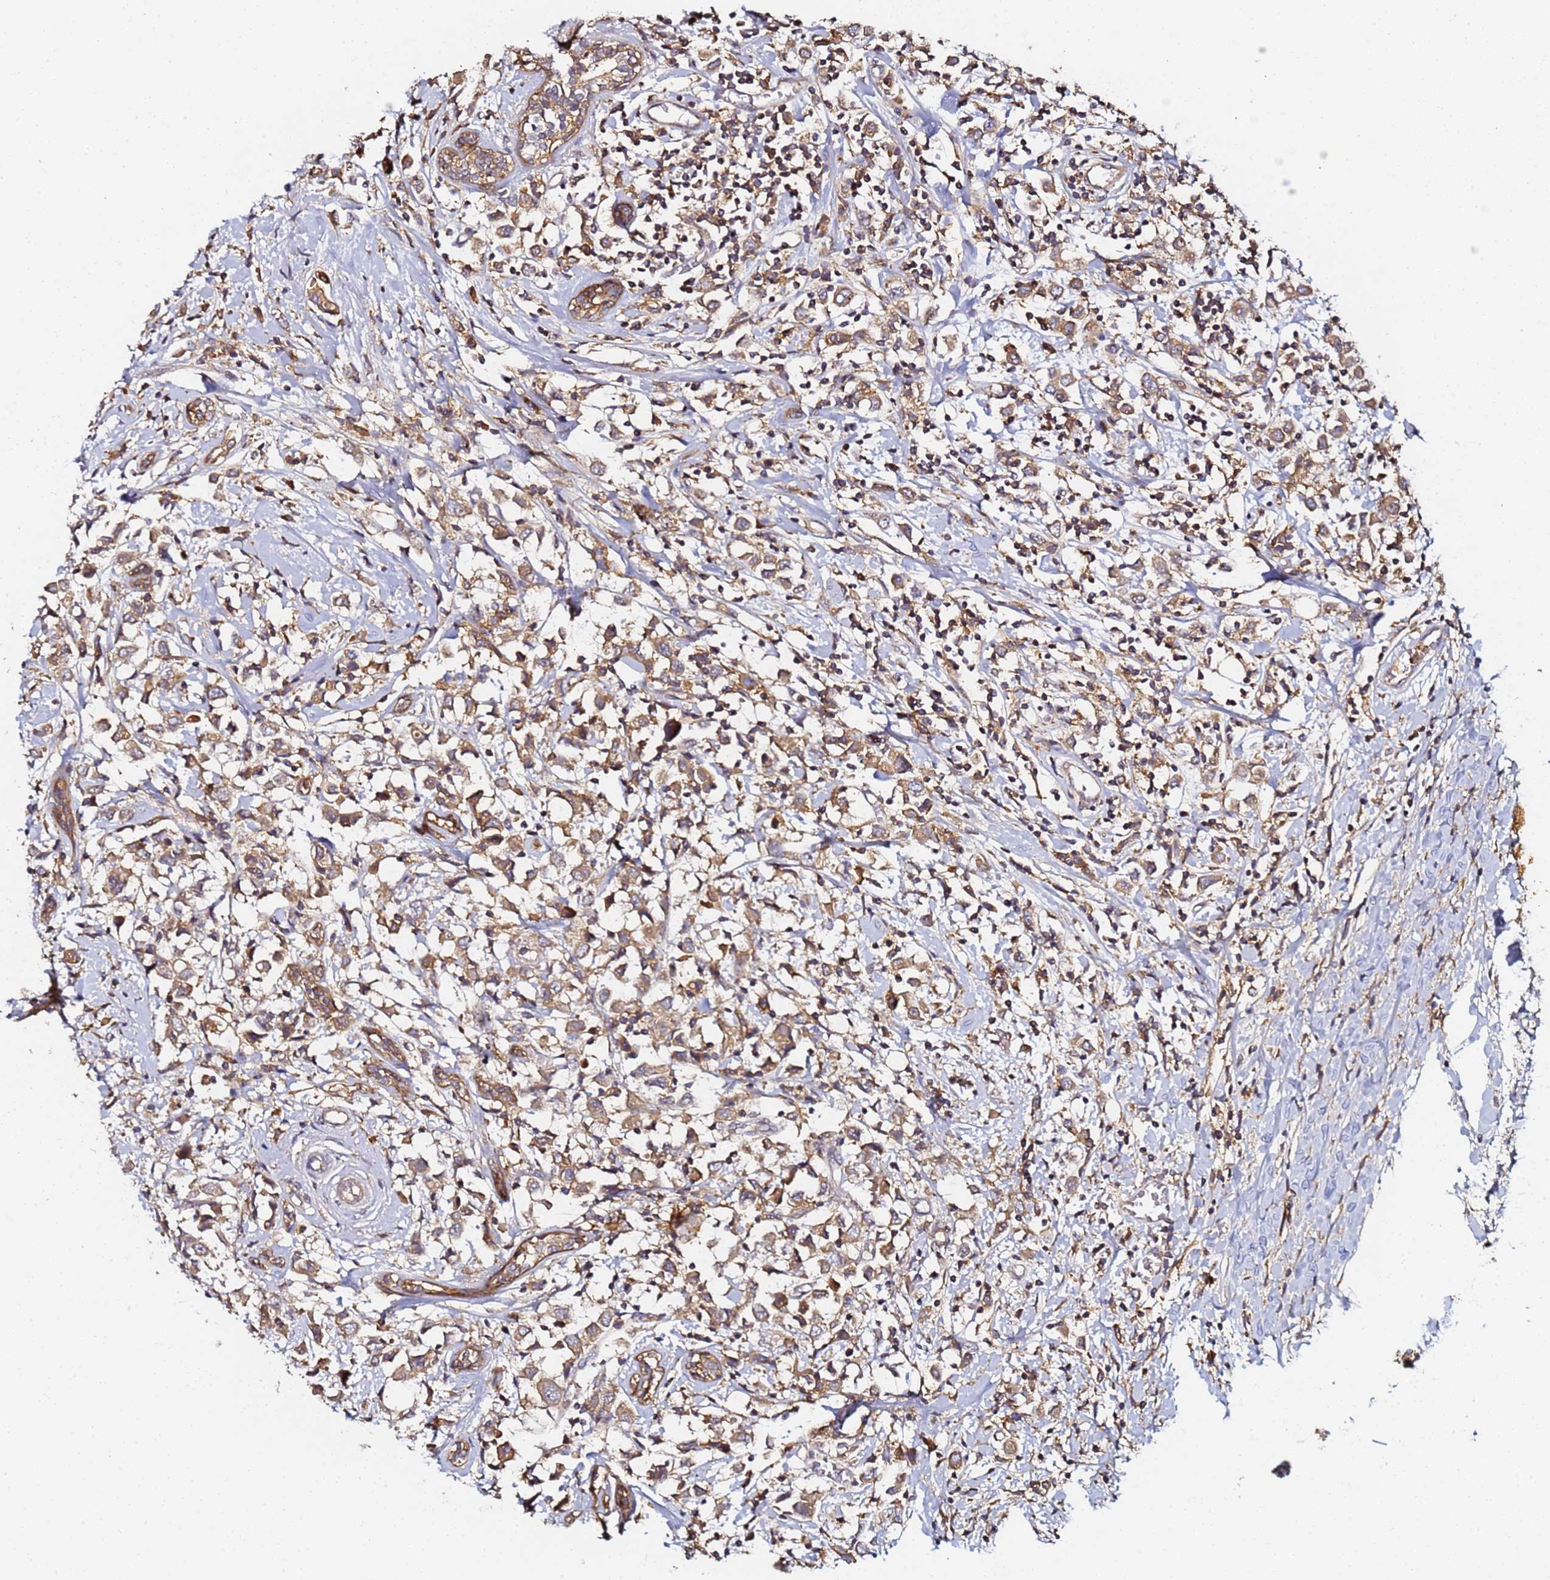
{"staining": {"intensity": "weak", "quantity": ">75%", "location": "cytoplasmic/membranous"}, "tissue": "breast cancer", "cell_type": "Tumor cells", "image_type": "cancer", "snomed": [{"axis": "morphology", "description": "Duct carcinoma"}, {"axis": "topography", "description": "Breast"}], "caption": "There is low levels of weak cytoplasmic/membranous expression in tumor cells of breast cancer, as demonstrated by immunohistochemical staining (brown color).", "gene": "LRRC69", "patient": {"sex": "female", "age": 61}}